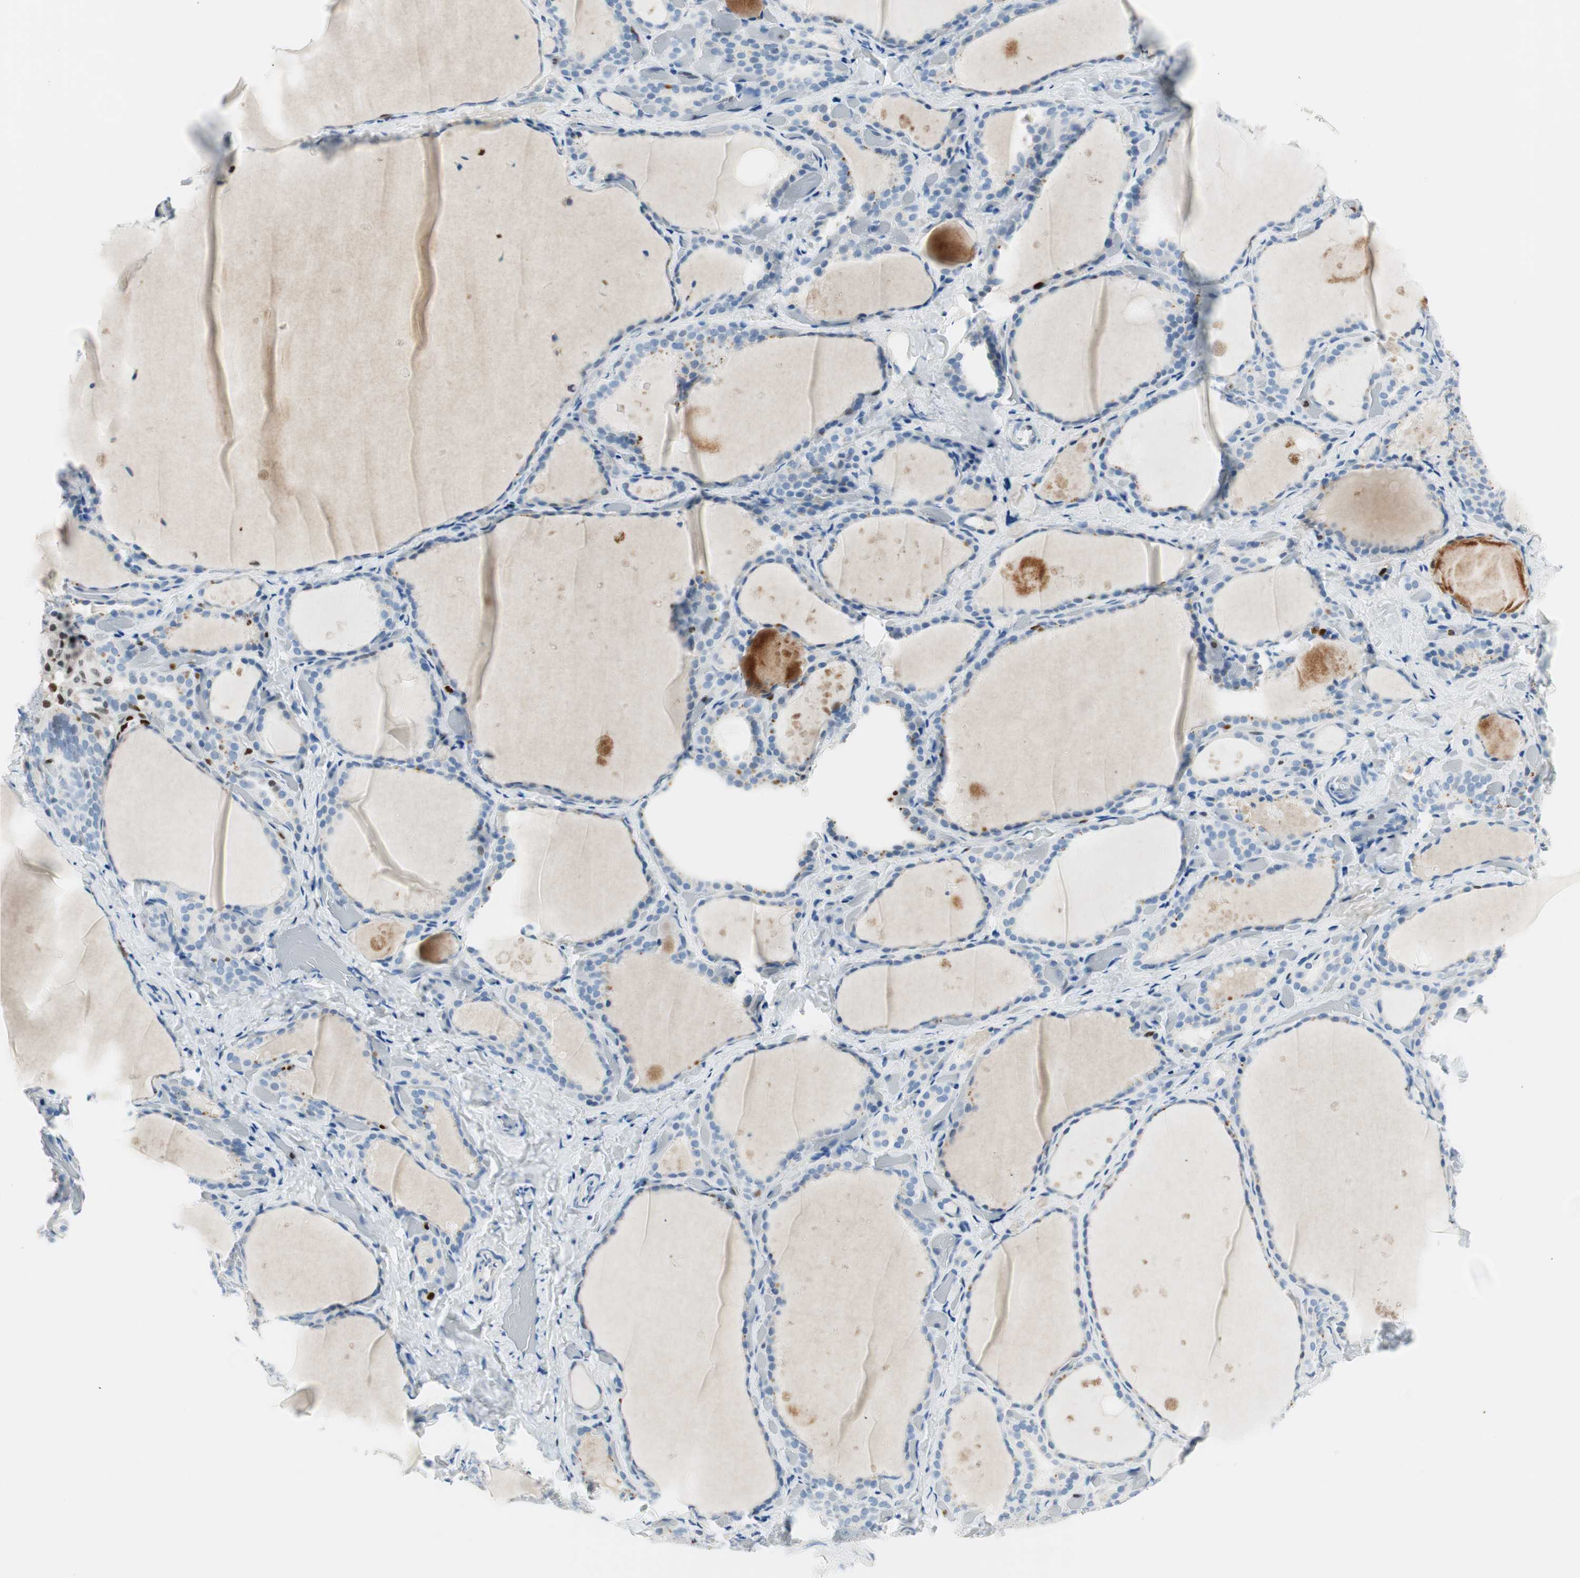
{"staining": {"intensity": "weak", "quantity": "<25%", "location": "nuclear"}, "tissue": "thyroid gland", "cell_type": "Glandular cells", "image_type": "normal", "snomed": [{"axis": "morphology", "description": "Normal tissue, NOS"}, {"axis": "topography", "description": "Thyroid gland"}], "caption": "The IHC micrograph has no significant expression in glandular cells of thyroid gland. (DAB (3,3'-diaminobenzidine) IHC with hematoxylin counter stain).", "gene": "EZH2", "patient": {"sex": "female", "age": 44}}